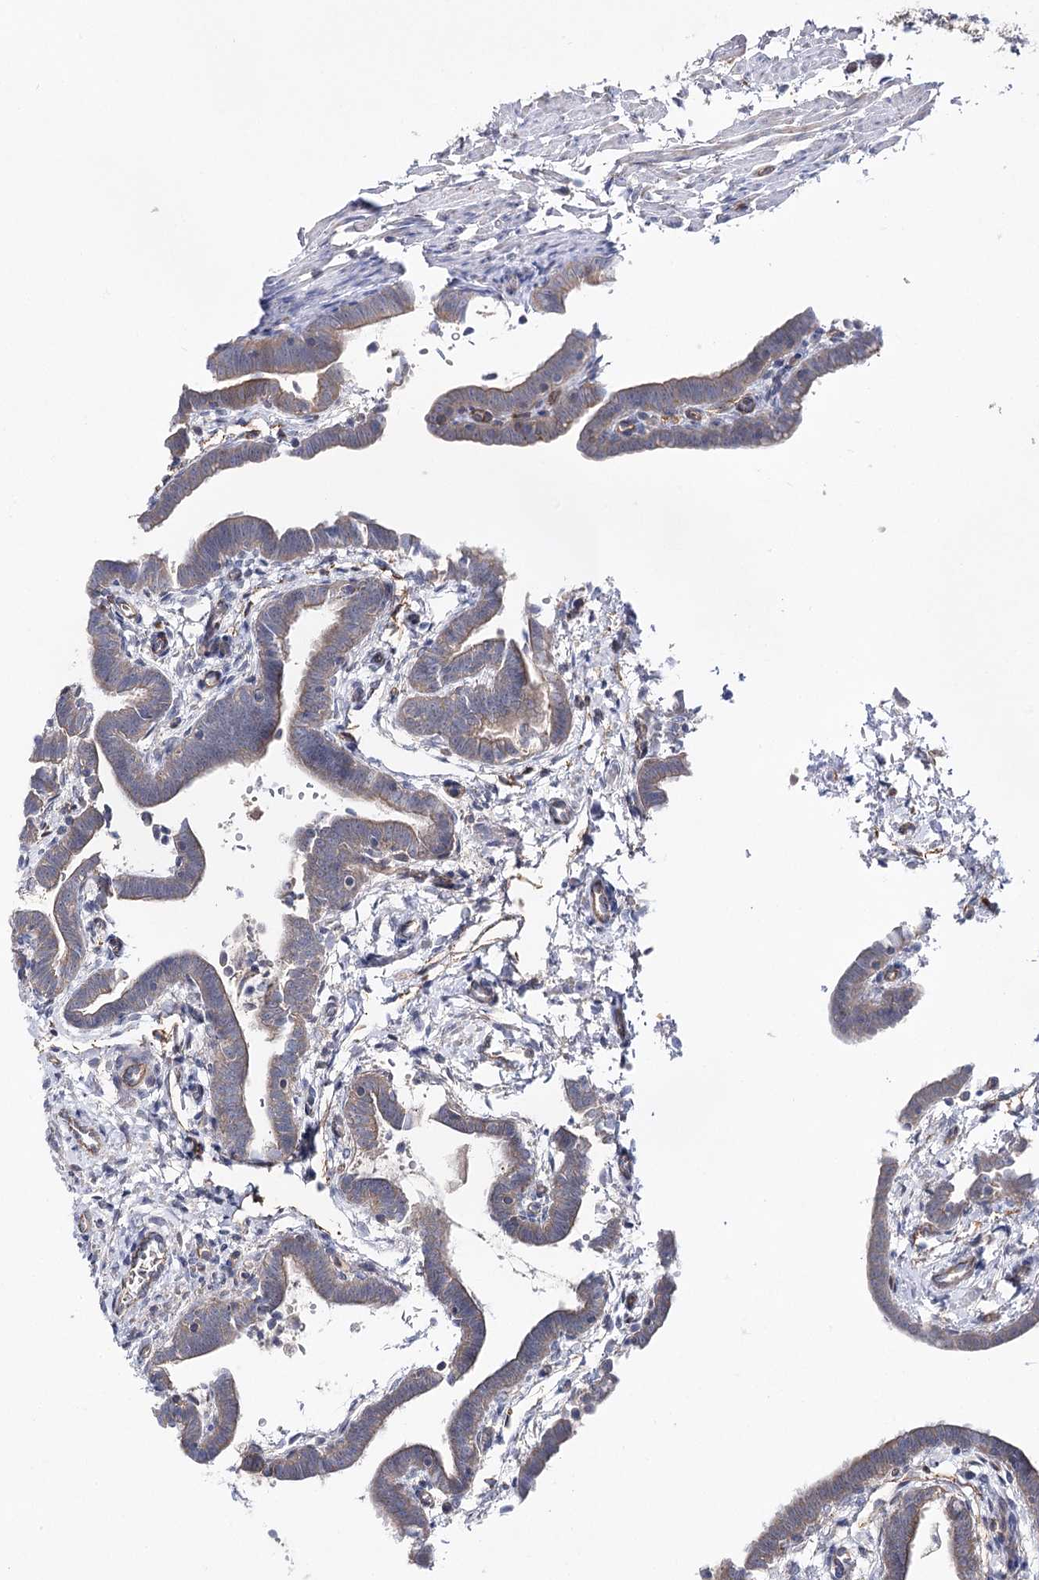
{"staining": {"intensity": "weak", "quantity": "25%-75%", "location": "cytoplasmic/membranous"}, "tissue": "fallopian tube", "cell_type": "Glandular cells", "image_type": "normal", "snomed": [{"axis": "morphology", "description": "Normal tissue, NOS"}, {"axis": "topography", "description": "Fallopian tube"}], "caption": "Immunohistochemical staining of benign human fallopian tube demonstrates 25%-75% levels of weak cytoplasmic/membranous protein positivity in approximately 25%-75% of glandular cells.", "gene": "LRRC14B", "patient": {"sex": "female", "age": 36}}